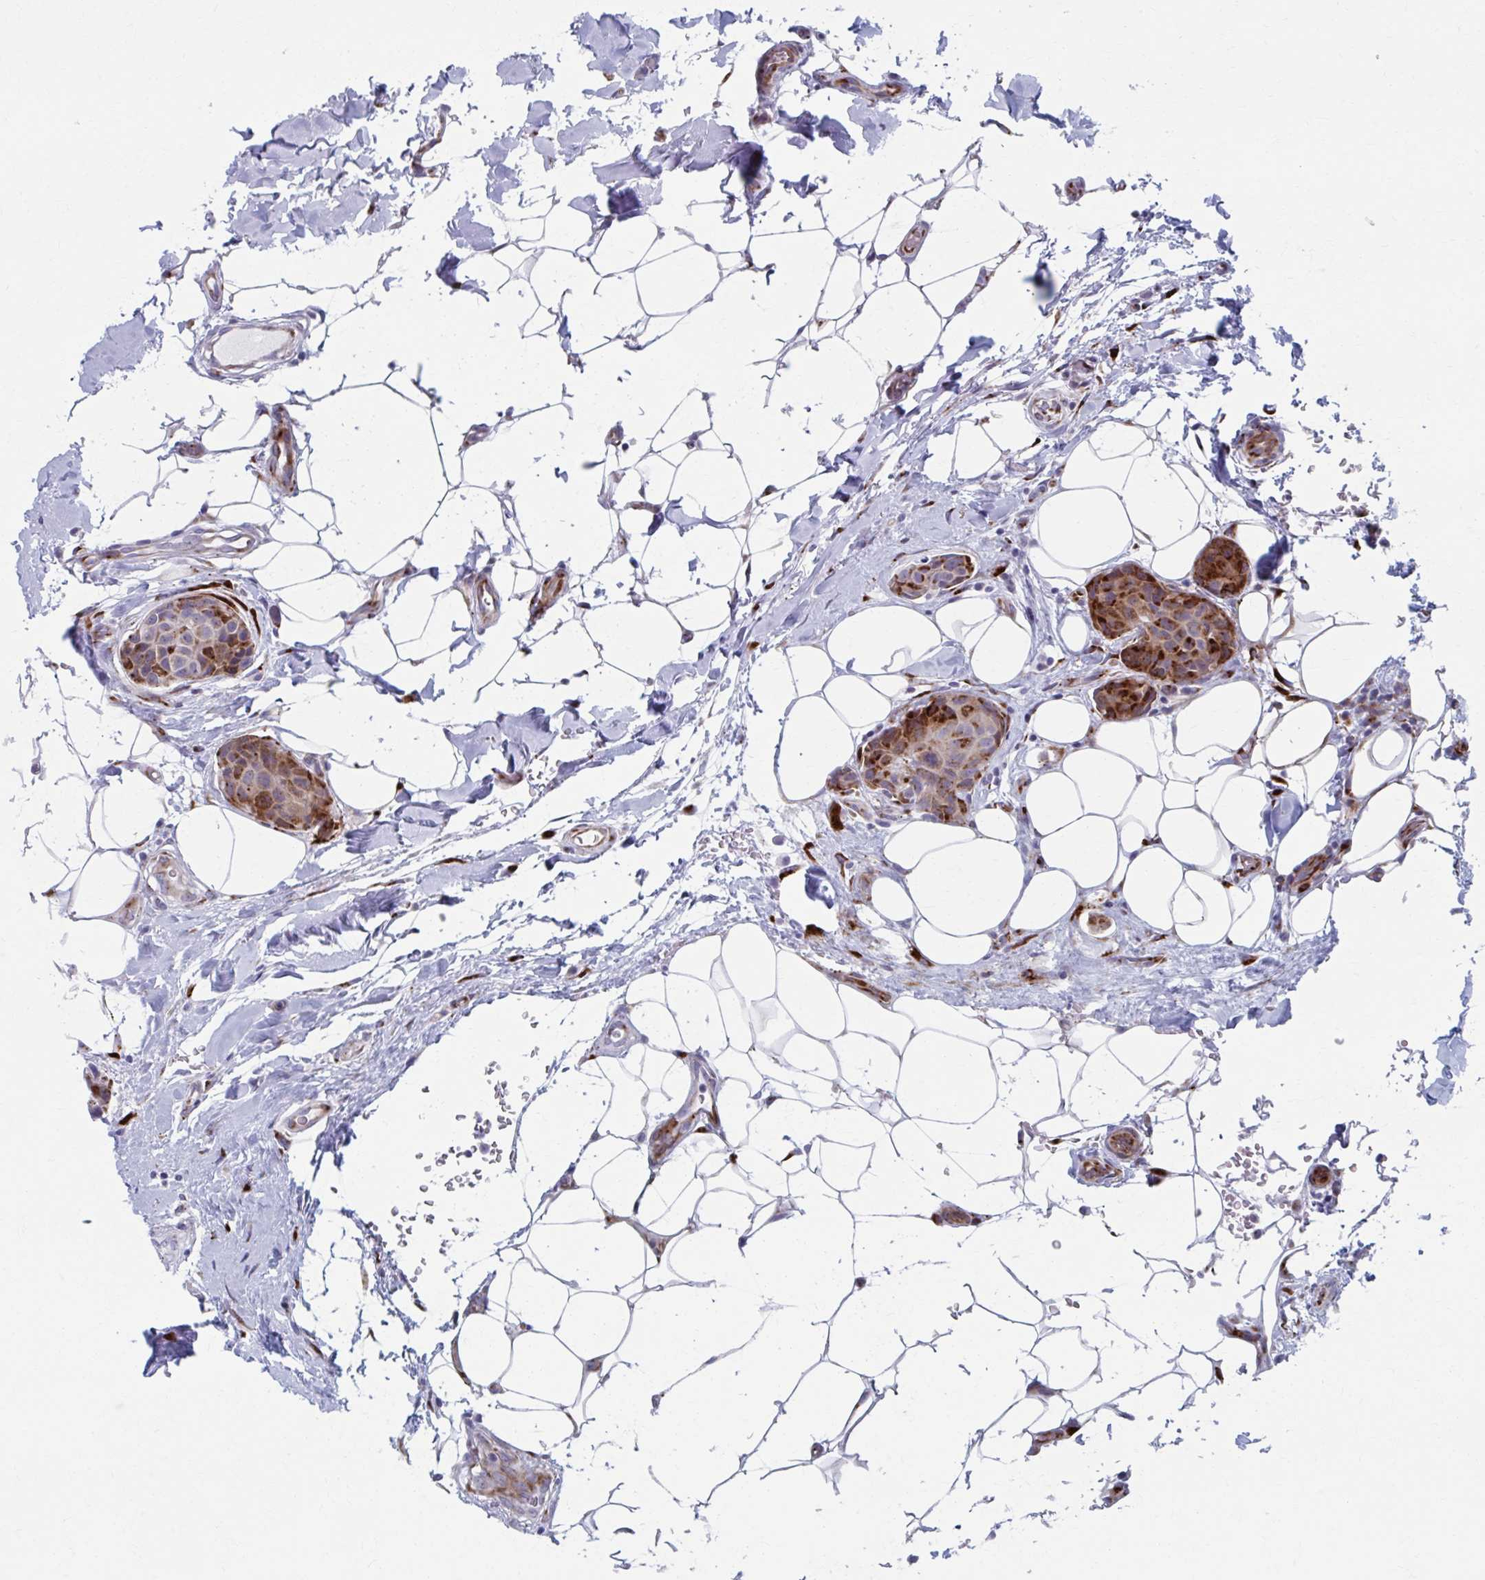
{"staining": {"intensity": "strong", "quantity": ">75%", "location": "cytoplasmic/membranous"}, "tissue": "breast cancer", "cell_type": "Tumor cells", "image_type": "cancer", "snomed": [{"axis": "morphology", "description": "Duct carcinoma"}, {"axis": "topography", "description": "Breast"}, {"axis": "topography", "description": "Lymph node"}], "caption": "Infiltrating ductal carcinoma (breast) was stained to show a protein in brown. There is high levels of strong cytoplasmic/membranous expression in approximately >75% of tumor cells. The staining is performed using DAB (3,3'-diaminobenzidine) brown chromogen to label protein expression. The nuclei are counter-stained blue using hematoxylin.", "gene": "OLFM2", "patient": {"sex": "female", "age": 80}}